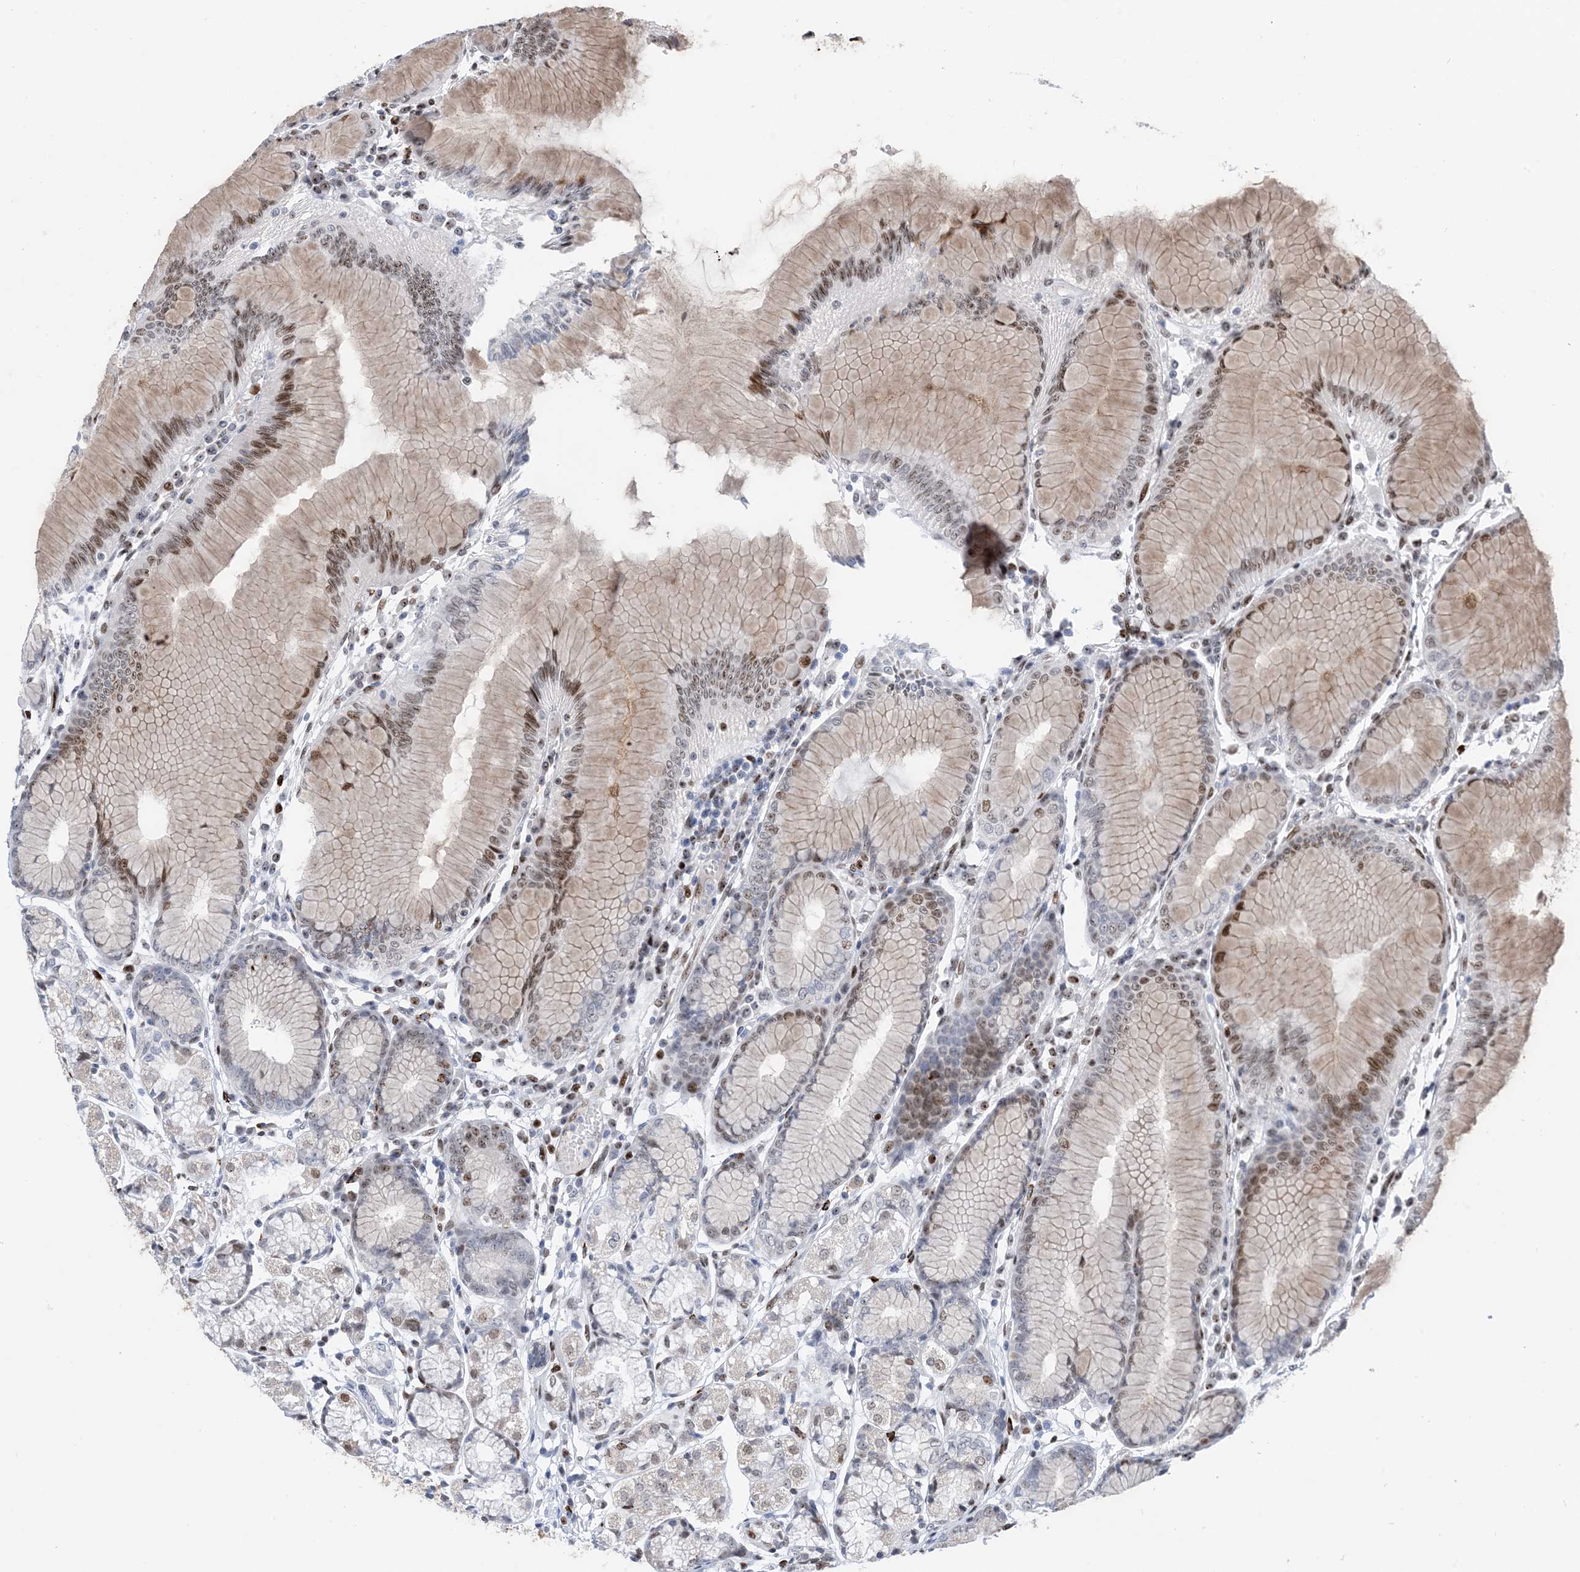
{"staining": {"intensity": "moderate", "quantity": "25%-75%", "location": "nuclear"}, "tissue": "stomach", "cell_type": "Glandular cells", "image_type": "normal", "snomed": [{"axis": "morphology", "description": "Normal tissue, NOS"}, {"axis": "topography", "description": "Stomach"}], "caption": "Protein expression by immunohistochemistry (IHC) displays moderate nuclear expression in about 25%-75% of glandular cells in unremarkable stomach.", "gene": "TSPYL1", "patient": {"sex": "female", "age": 57}}